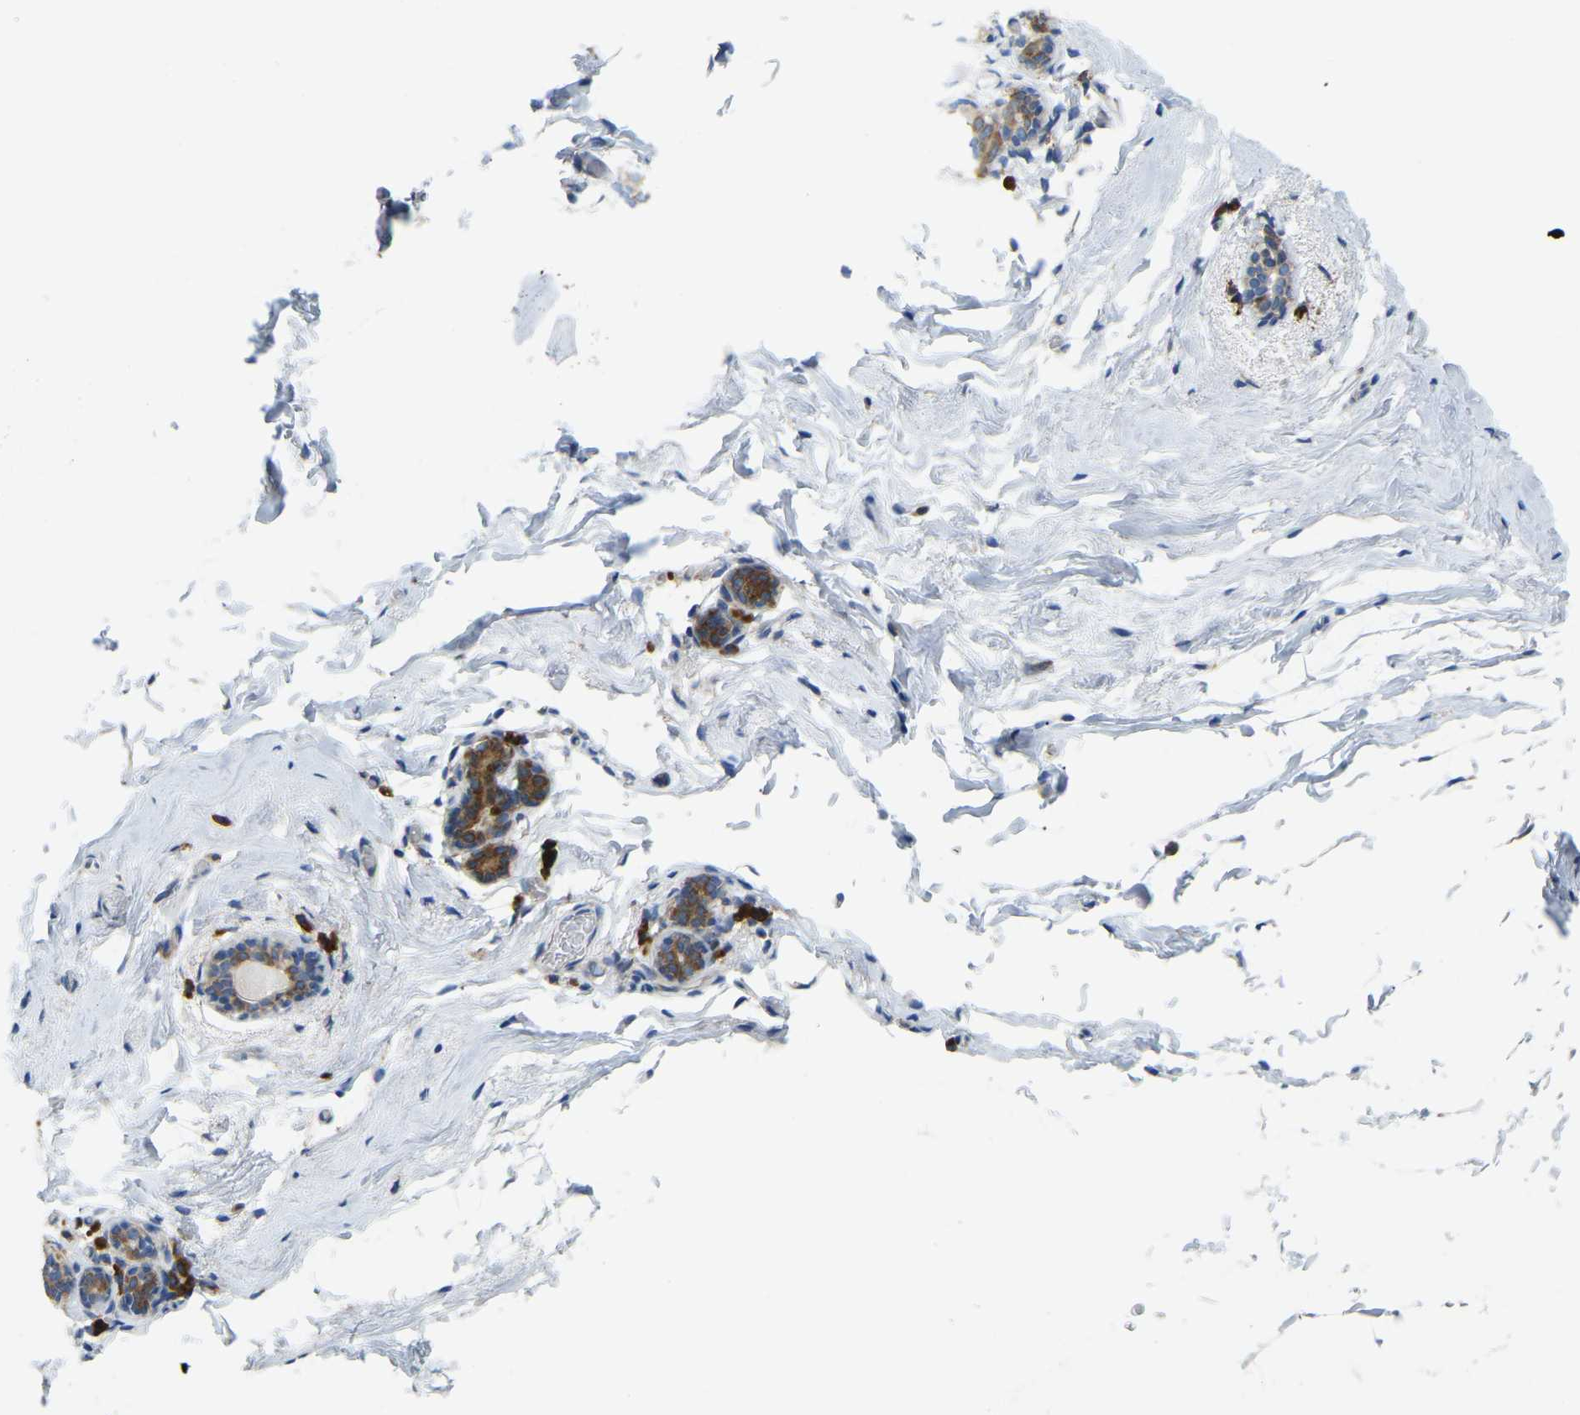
{"staining": {"intensity": "negative", "quantity": "none", "location": "none"}, "tissue": "breast", "cell_type": "Adipocytes", "image_type": "normal", "snomed": [{"axis": "morphology", "description": "Normal tissue, NOS"}, {"axis": "topography", "description": "Breast"}], "caption": "An image of human breast is negative for staining in adipocytes. The staining was performed using DAB (3,3'-diaminobenzidine) to visualize the protein expression in brown, while the nuclei were stained in blue with hematoxylin (Magnification: 20x).", "gene": "SND1", "patient": {"sex": "female", "age": 62}}